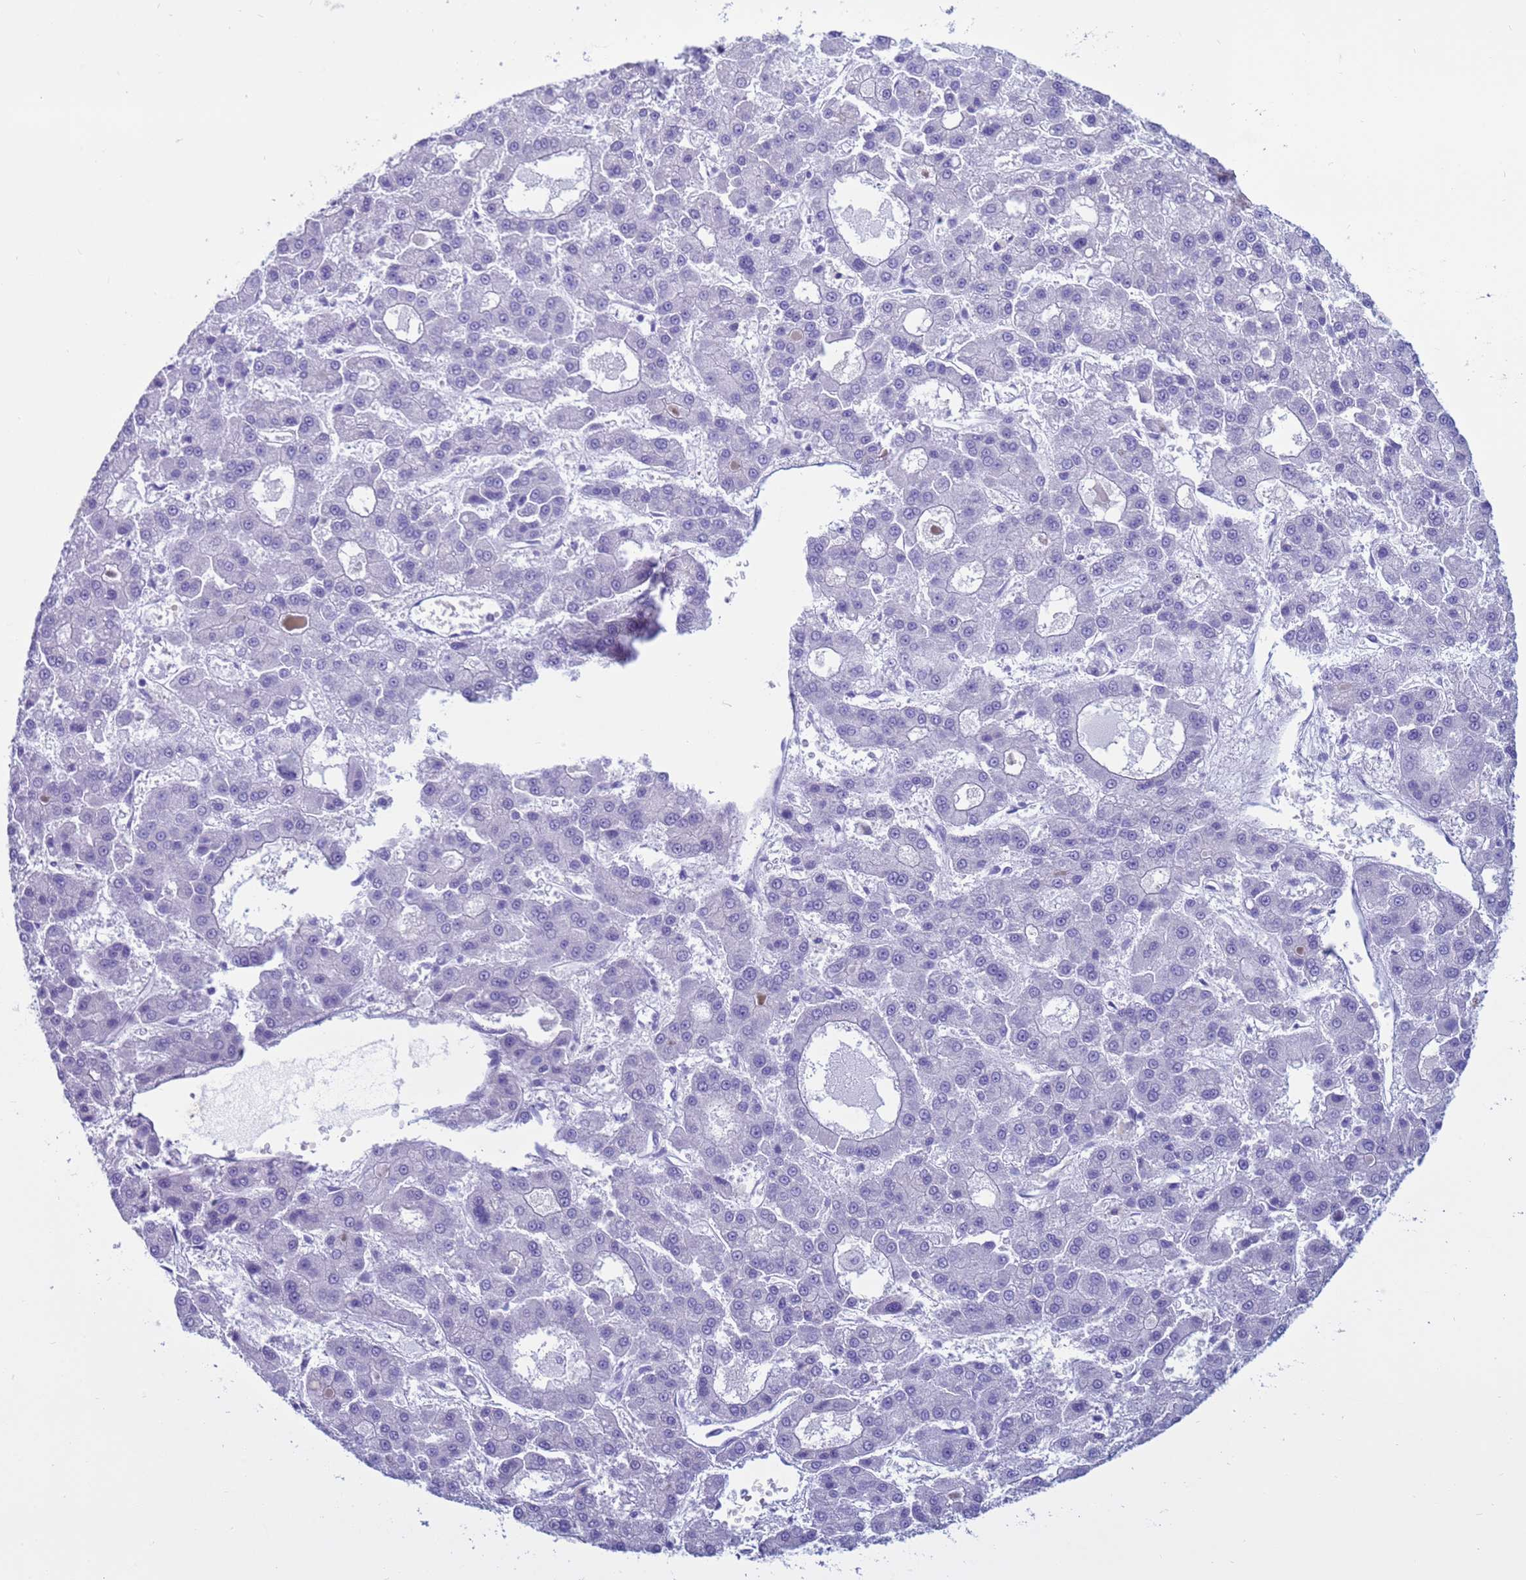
{"staining": {"intensity": "negative", "quantity": "none", "location": "none"}, "tissue": "liver cancer", "cell_type": "Tumor cells", "image_type": "cancer", "snomed": [{"axis": "morphology", "description": "Carcinoma, Hepatocellular, NOS"}, {"axis": "topography", "description": "Liver"}], "caption": "Immunohistochemistry (IHC) of hepatocellular carcinoma (liver) reveals no positivity in tumor cells.", "gene": "CST4", "patient": {"sex": "male", "age": 70}}